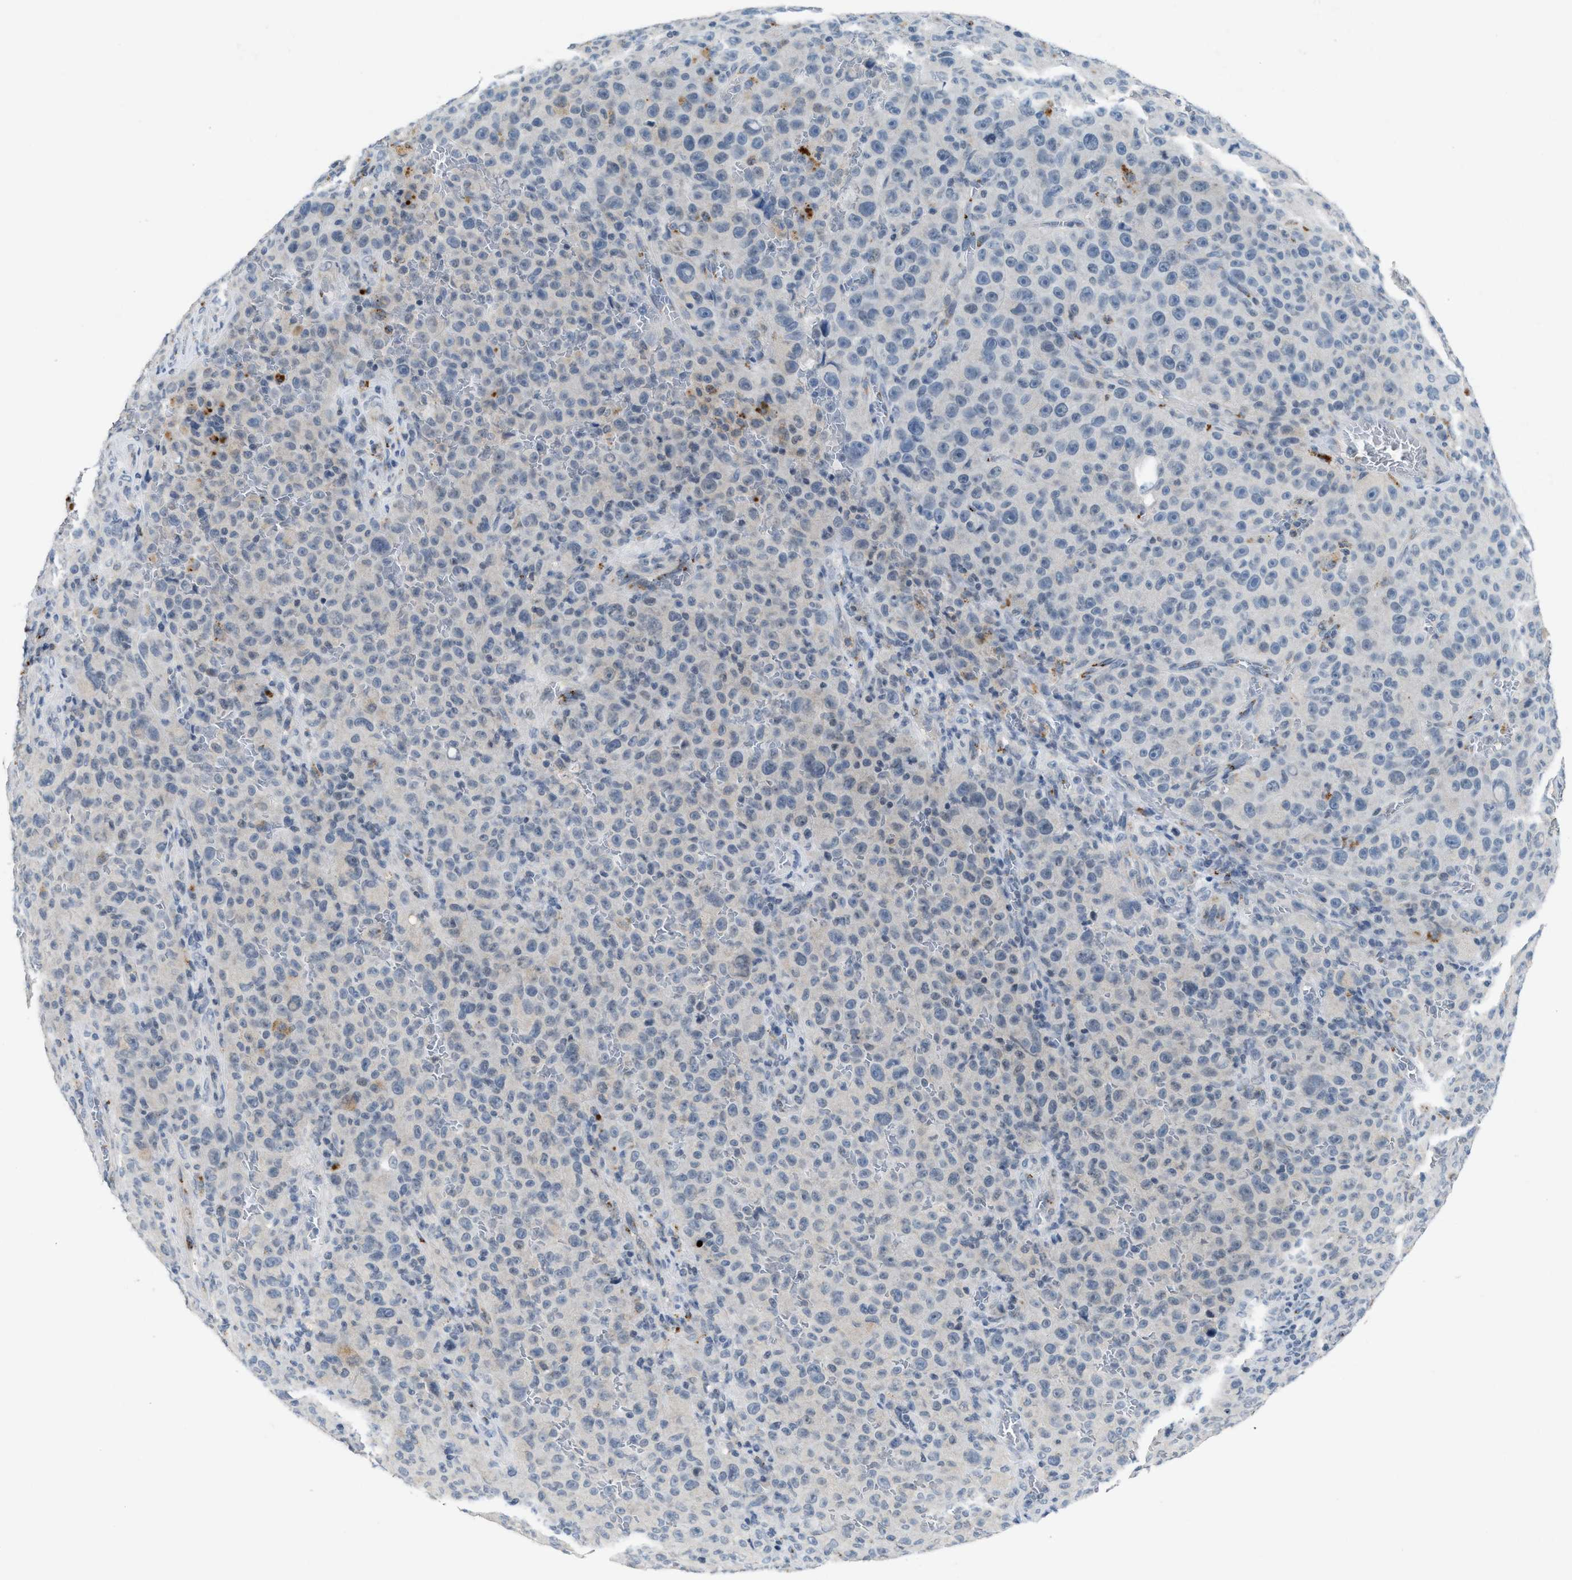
{"staining": {"intensity": "negative", "quantity": "none", "location": "none"}, "tissue": "melanoma", "cell_type": "Tumor cells", "image_type": "cancer", "snomed": [{"axis": "morphology", "description": "Malignant melanoma, NOS"}, {"axis": "topography", "description": "Skin"}], "caption": "Malignant melanoma was stained to show a protein in brown. There is no significant positivity in tumor cells.", "gene": "SLC5A5", "patient": {"sex": "female", "age": 82}}